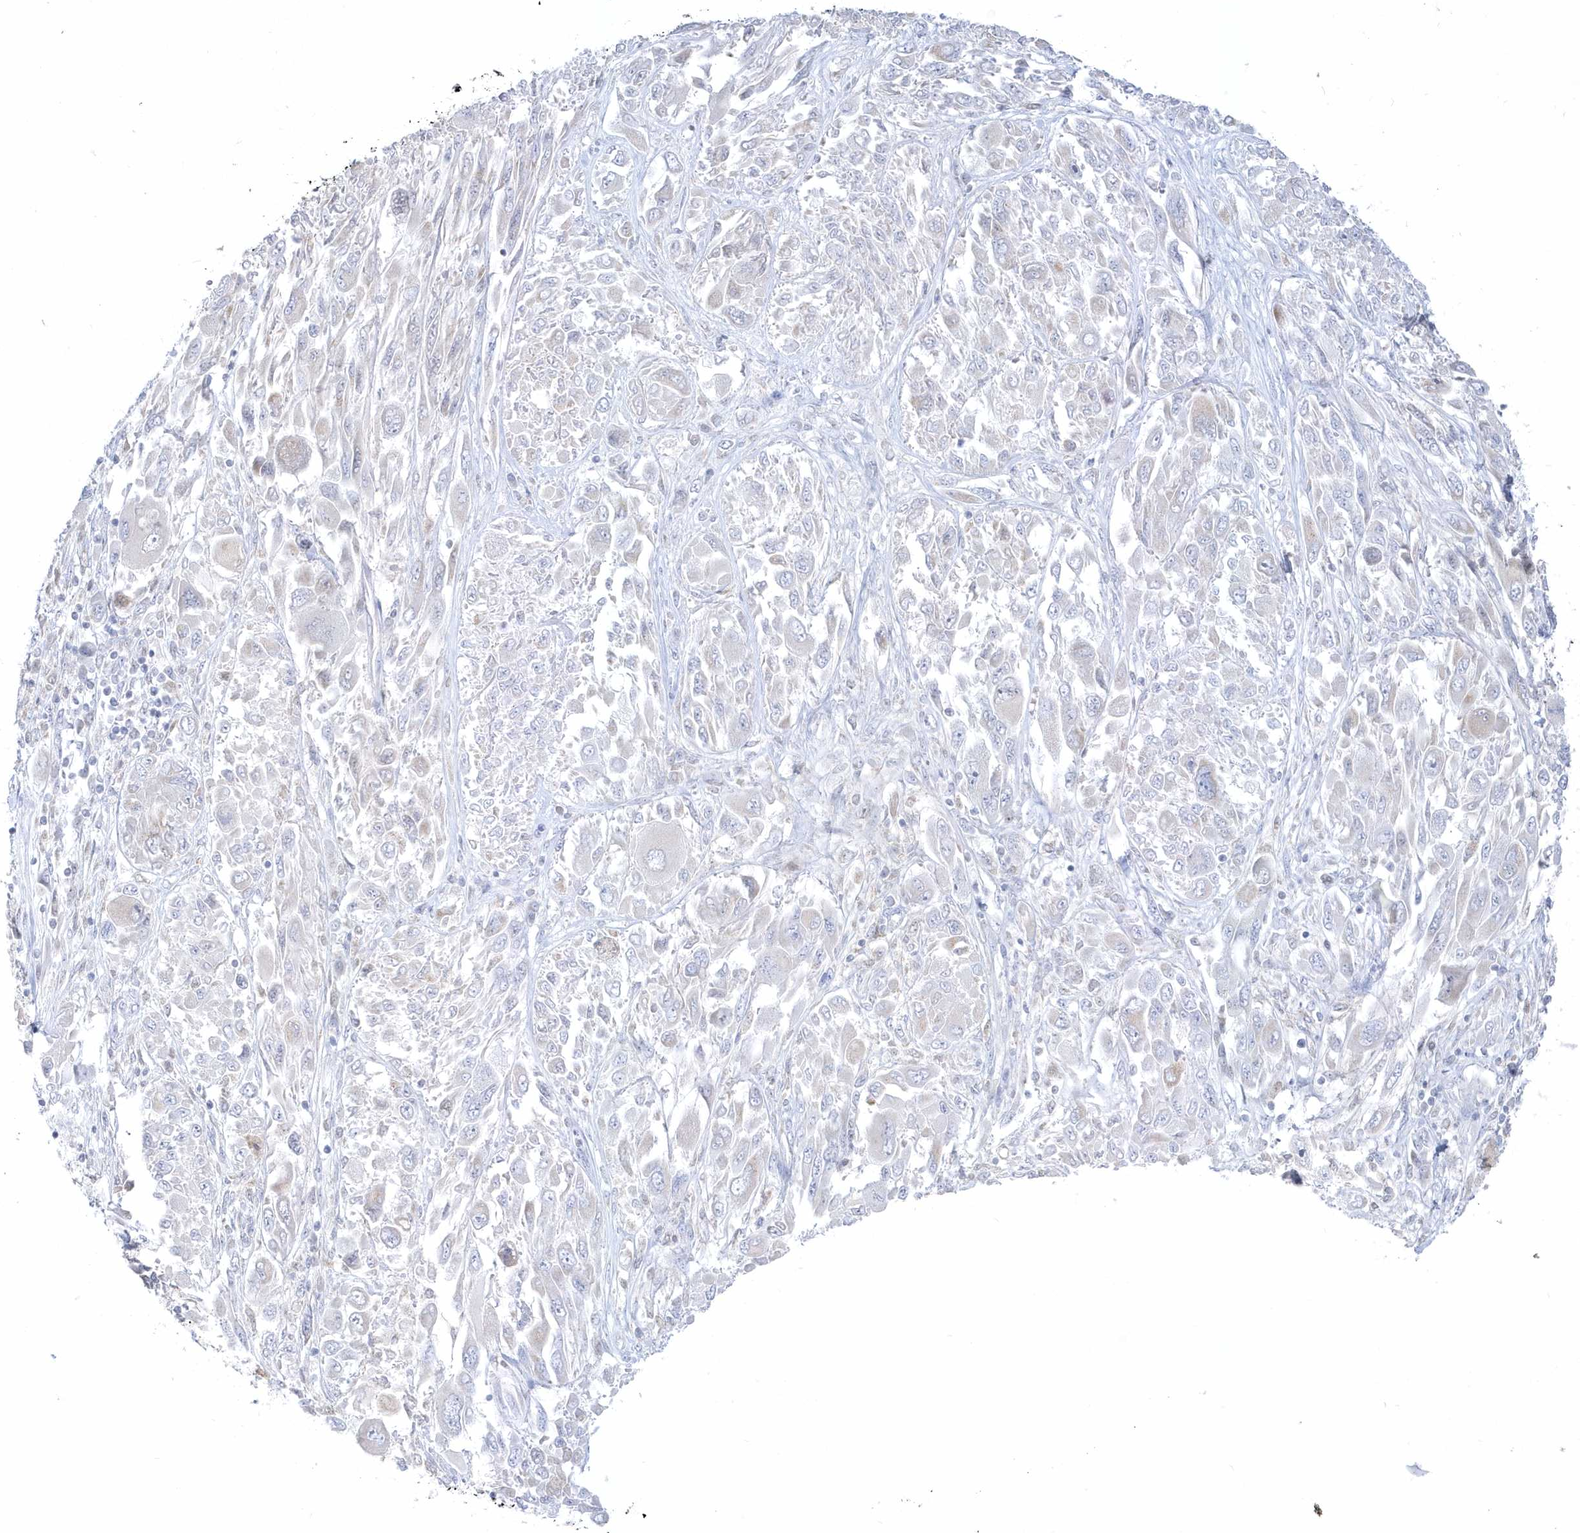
{"staining": {"intensity": "negative", "quantity": "none", "location": "none"}, "tissue": "melanoma", "cell_type": "Tumor cells", "image_type": "cancer", "snomed": [{"axis": "morphology", "description": "Malignant melanoma, NOS"}, {"axis": "topography", "description": "Skin"}], "caption": "There is no significant staining in tumor cells of melanoma.", "gene": "PCBD1", "patient": {"sex": "female", "age": 91}}